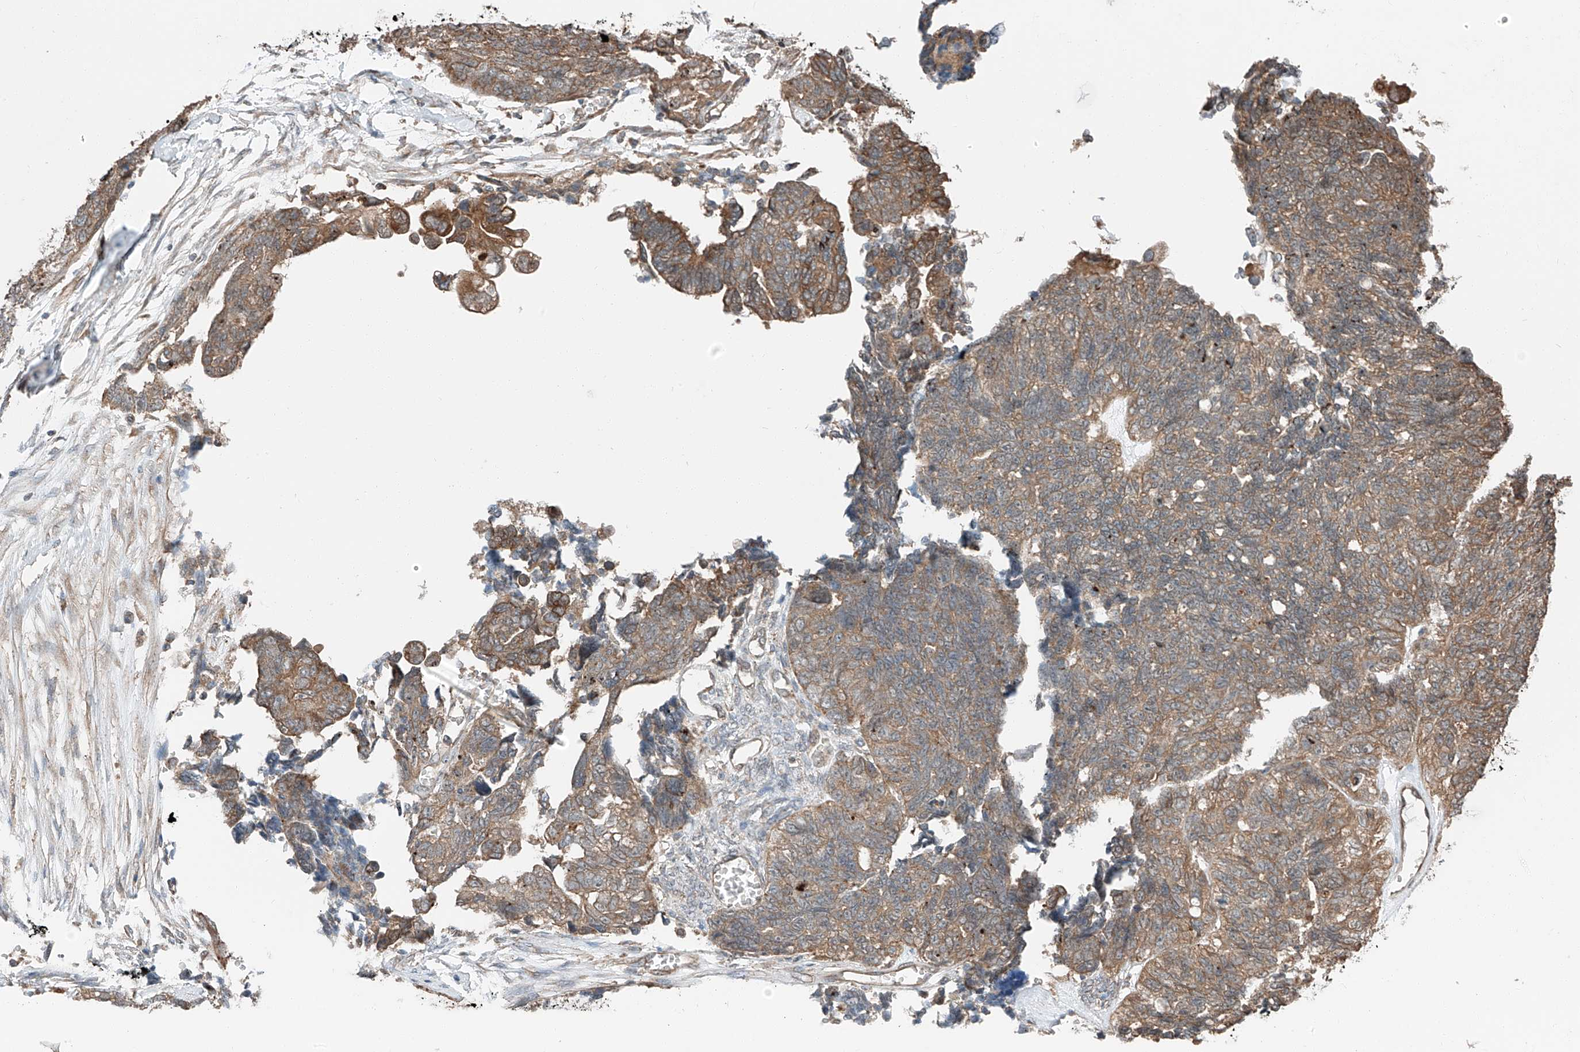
{"staining": {"intensity": "moderate", "quantity": ">75%", "location": "cytoplasmic/membranous"}, "tissue": "ovarian cancer", "cell_type": "Tumor cells", "image_type": "cancer", "snomed": [{"axis": "morphology", "description": "Cystadenocarcinoma, serous, NOS"}, {"axis": "topography", "description": "Ovary"}], "caption": "Serous cystadenocarcinoma (ovarian) stained with a protein marker displays moderate staining in tumor cells.", "gene": "CEP162", "patient": {"sex": "female", "age": 79}}